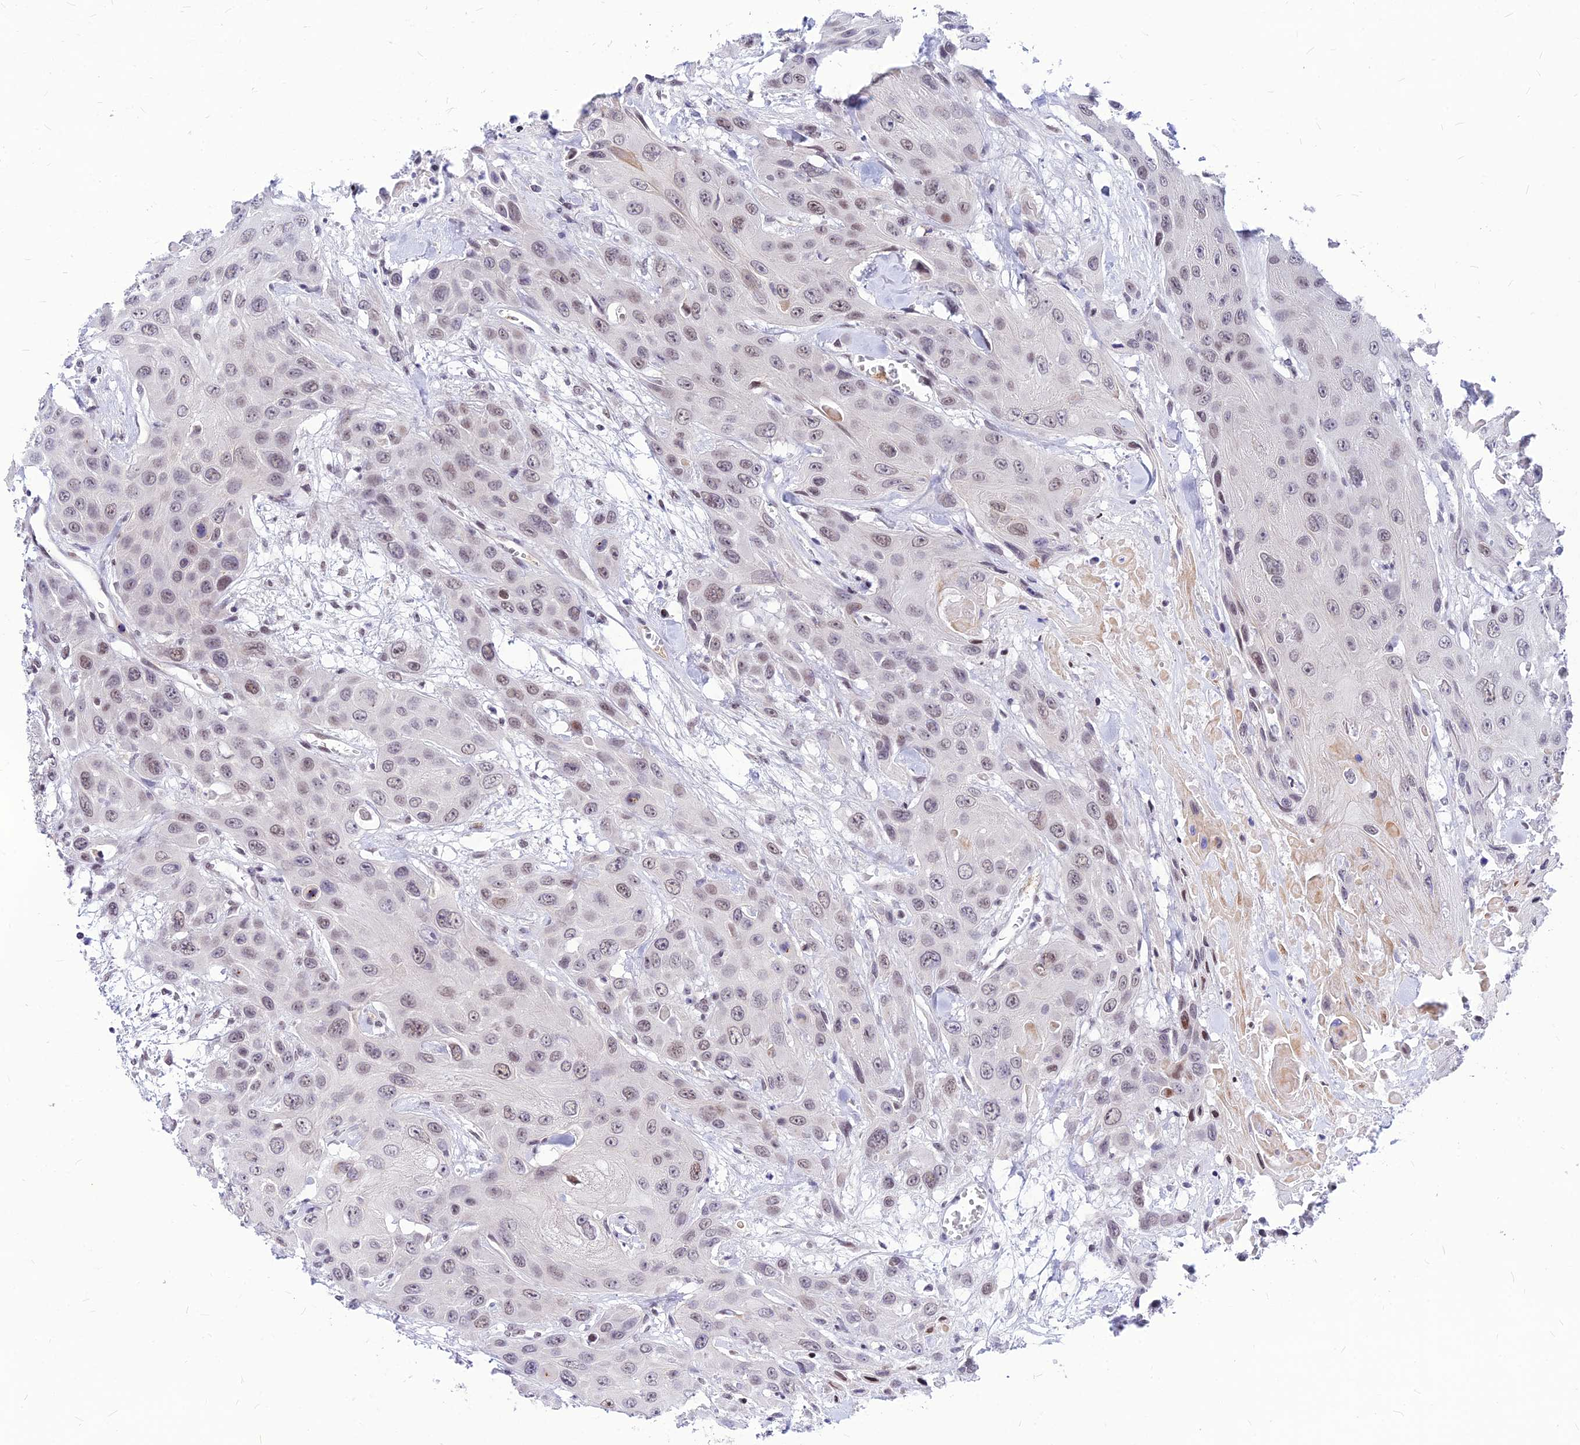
{"staining": {"intensity": "weak", "quantity": ">75%", "location": "nuclear"}, "tissue": "head and neck cancer", "cell_type": "Tumor cells", "image_type": "cancer", "snomed": [{"axis": "morphology", "description": "Squamous cell carcinoma, NOS"}, {"axis": "topography", "description": "Head-Neck"}], "caption": "Tumor cells reveal weak nuclear staining in about >75% of cells in head and neck cancer.", "gene": "KCTD13", "patient": {"sex": "male", "age": 81}}